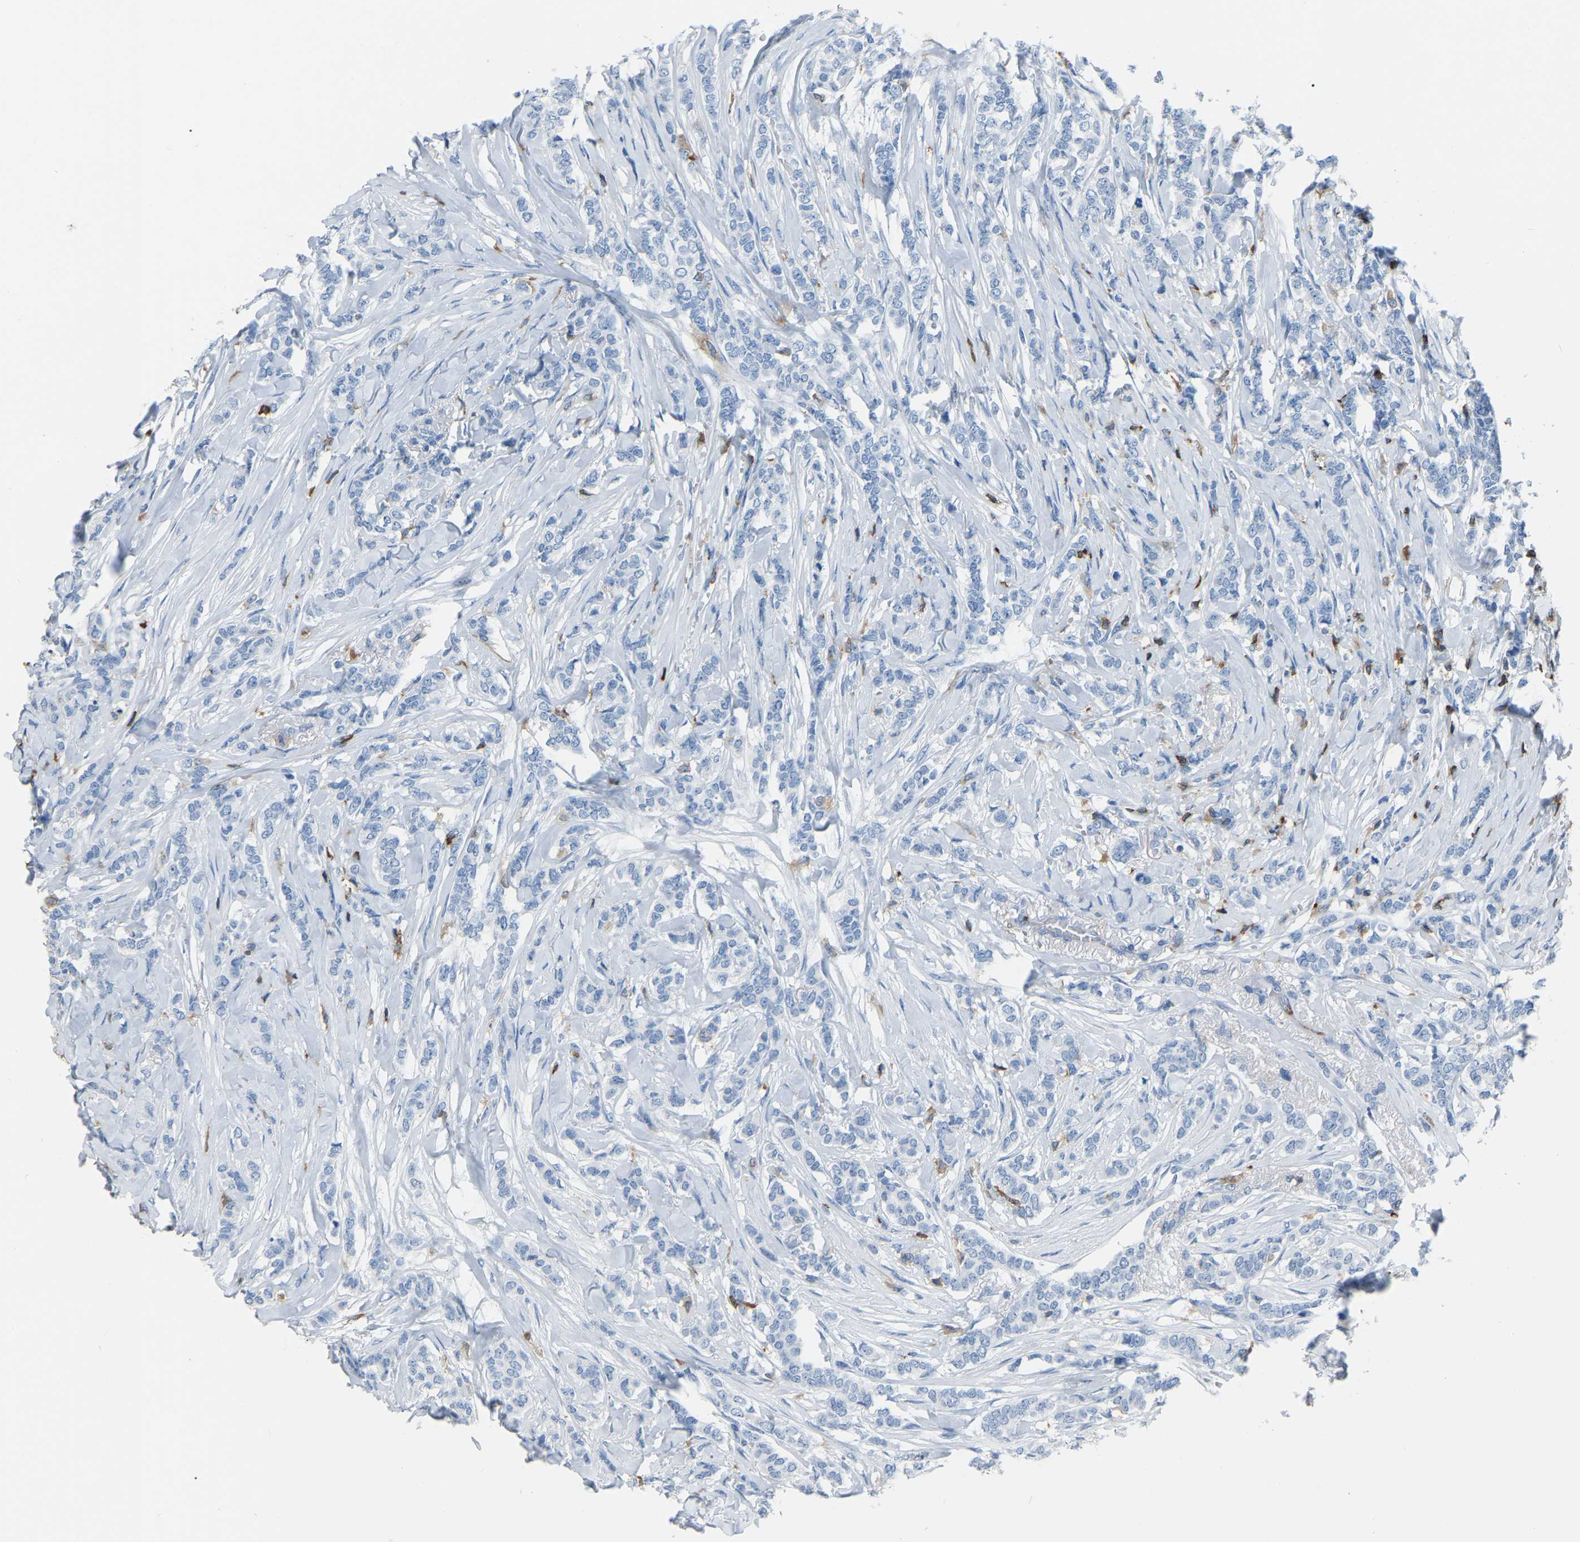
{"staining": {"intensity": "negative", "quantity": "none", "location": "none"}, "tissue": "breast cancer", "cell_type": "Tumor cells", "image_type": "cancer", "snomed": [{"axis": "morphology", "description": "Lobular carcinoma"}, {"axis": "topography", "description": "Skin"}, {"axis": "topography", "description": "Breast"}], "caption": "IHC photomicrograph of human breast cancer (lobular carcinoma) stained for a protein (brown), which displays no expression in tumor cells. The staining is performed using DAB brown chromogen with nuclei counter-stained in using hematoxylin.", "gene": "ARHGAP45", "patient": {"sex": "female", "age": 46}}